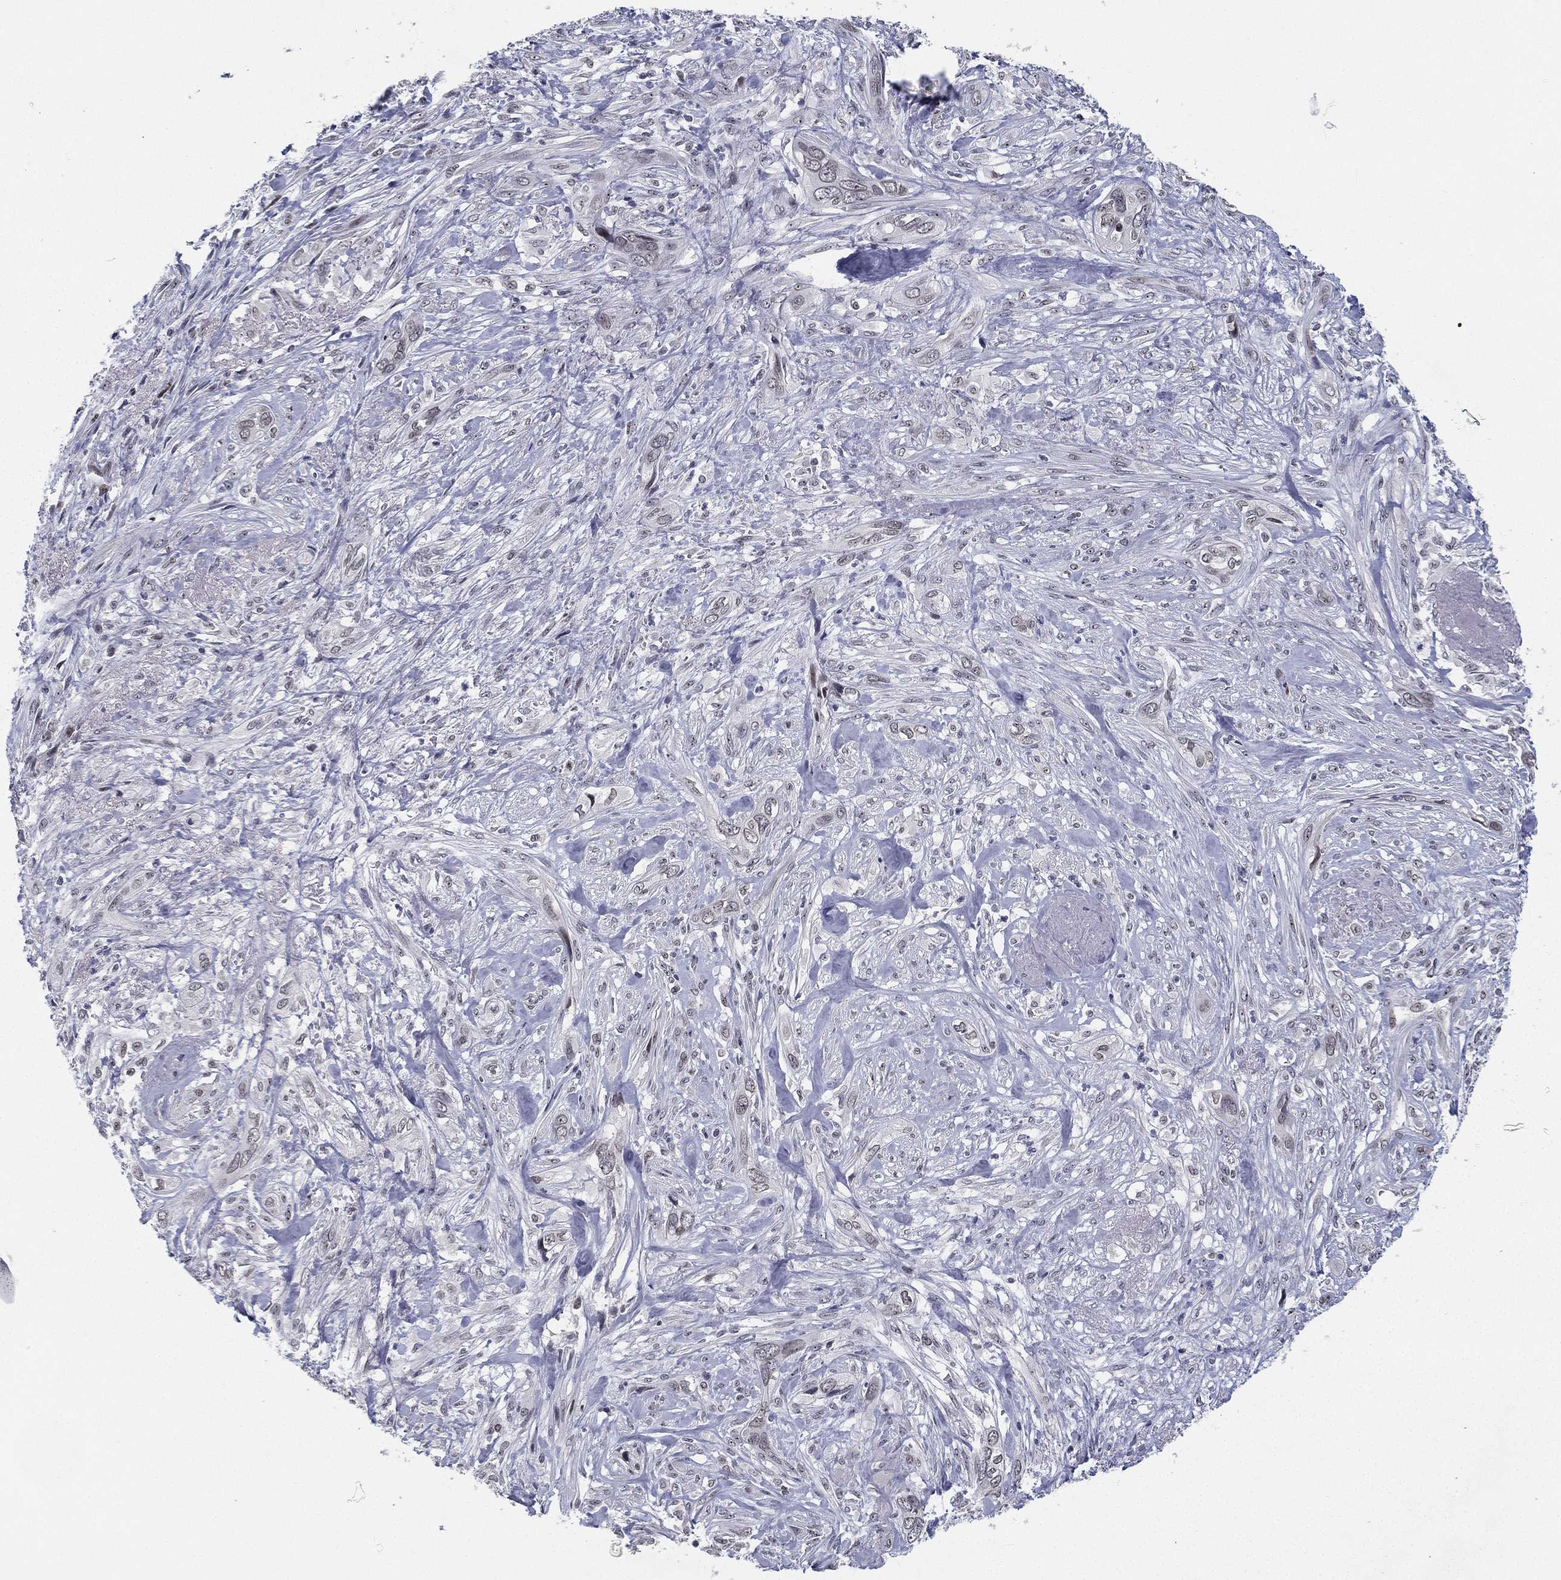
{"staining": {"intensity": "negative", "quantity": "none", "location": "none"}, "tissue": "cervical cancer", "cell_type": "Tumor cells", "image_type": "cancer", "snomed": [{"axis": "morphology", "description": "Squamous cell carcinoma, NOS"}, {"axis": "topography", "description": "Cervix"}], "caption": "IHC image of neoplastic tissue: cervical cancer (squamous cell carcinoma) stained with DAB (3,3'-diaminobenzidine) demonstrates no significant protein expression in tumor cells. The staining is performed using DAB brown chromogen with nuclei counter-stained in using hematoxylin.", "gene": "MS4A8", "patient": {"sex": "female", "age": 57}}